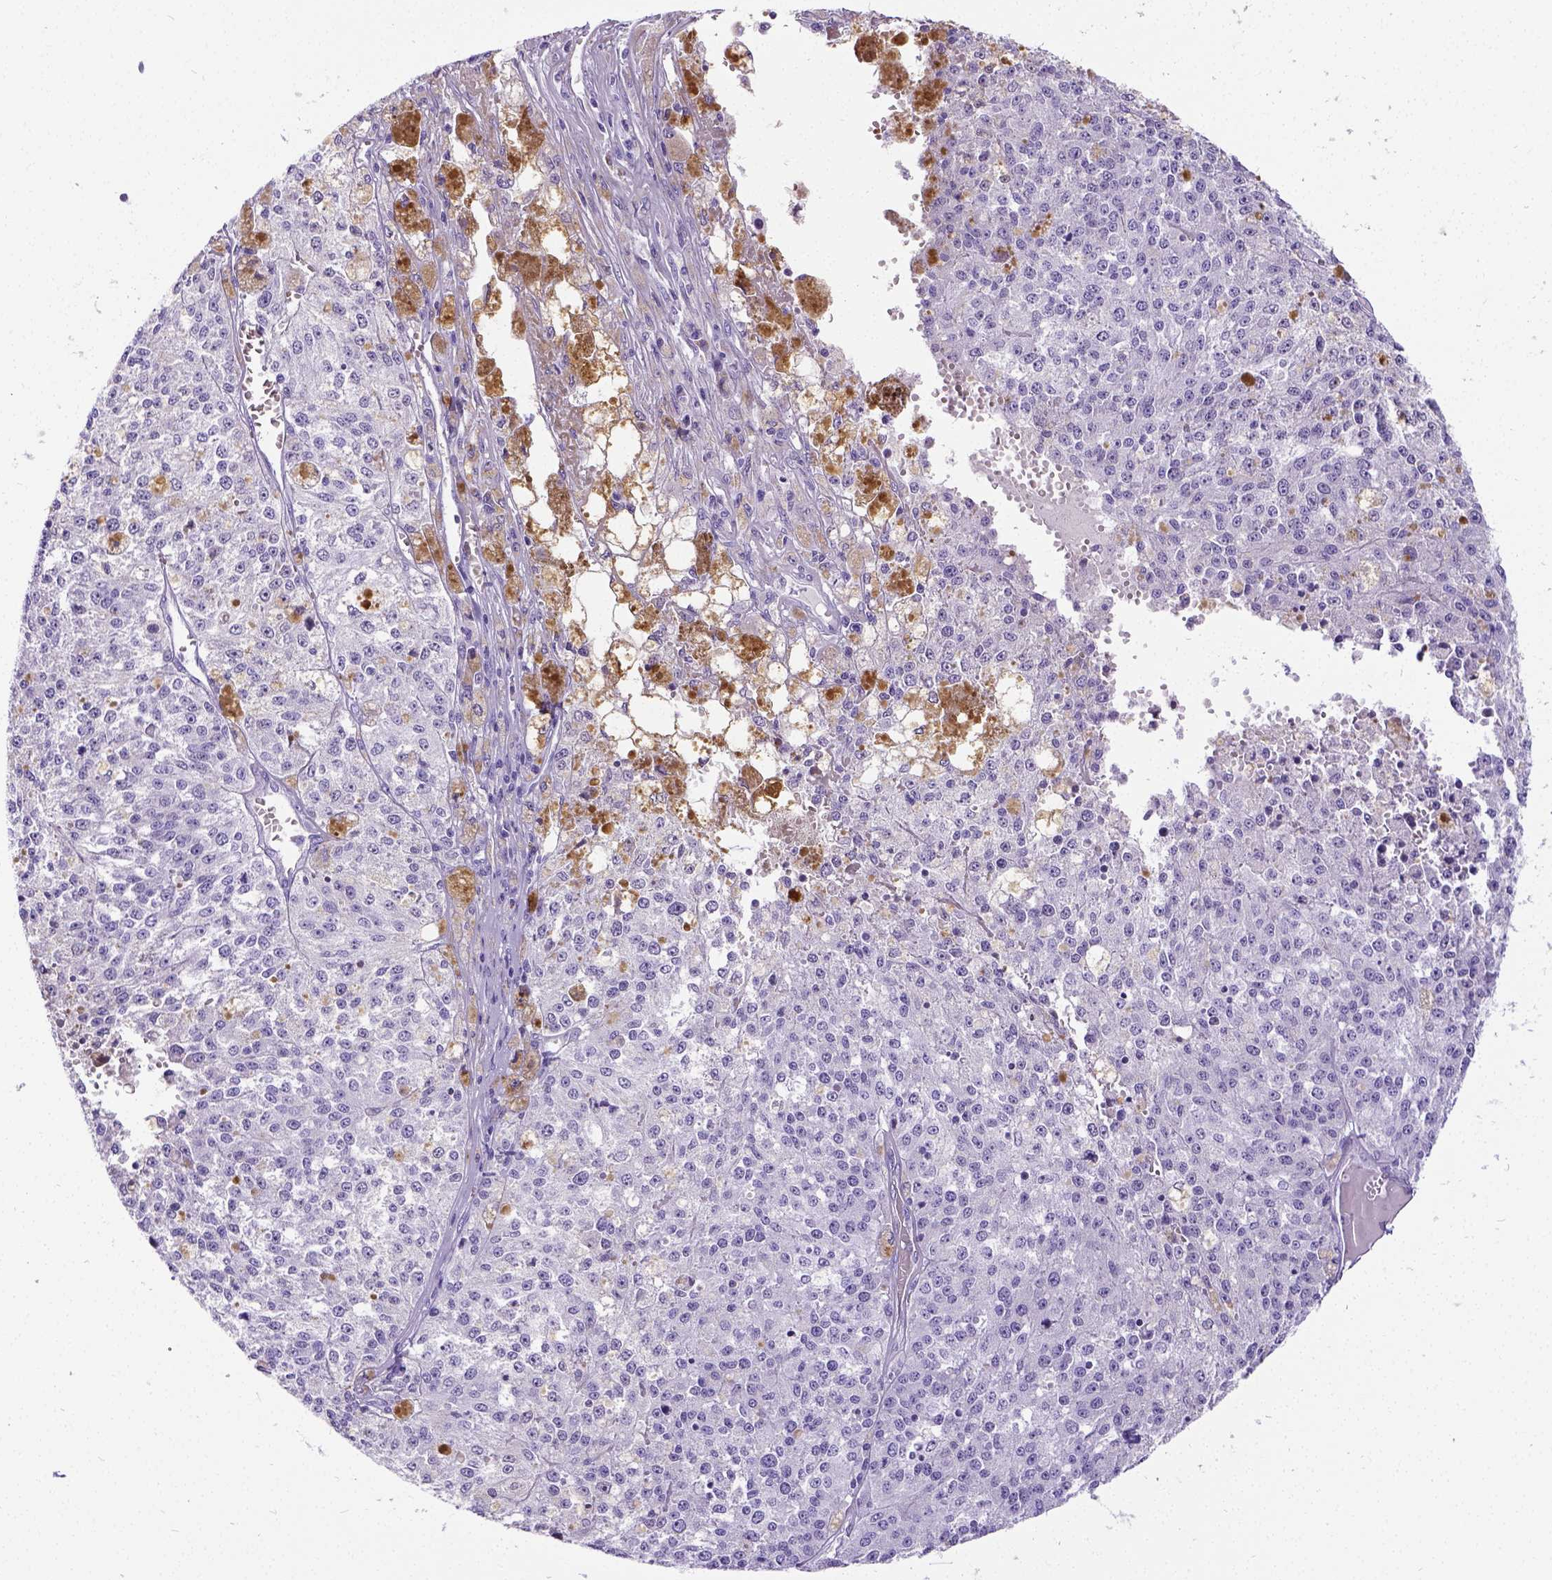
{"staining": {"intensity": "negative", "quantity": "none", "location": "none"}, "tissue": "melanoma", "cell_type": "Tumor cells", "image_type": "cancer", "snomed": [{"axis": "morphology", "description": "Malignant melanoma, Metastatic site"}, {"axis": "topography", "description": "Lymph node"}], "caption": "This image is of melanoma stained with IHC to label a protein in brown with the nuclei are counter-stained blue. There is no staining in tumor cells.", "gene": "SATB2", "patient": {"sex": "female", "age": 64}}